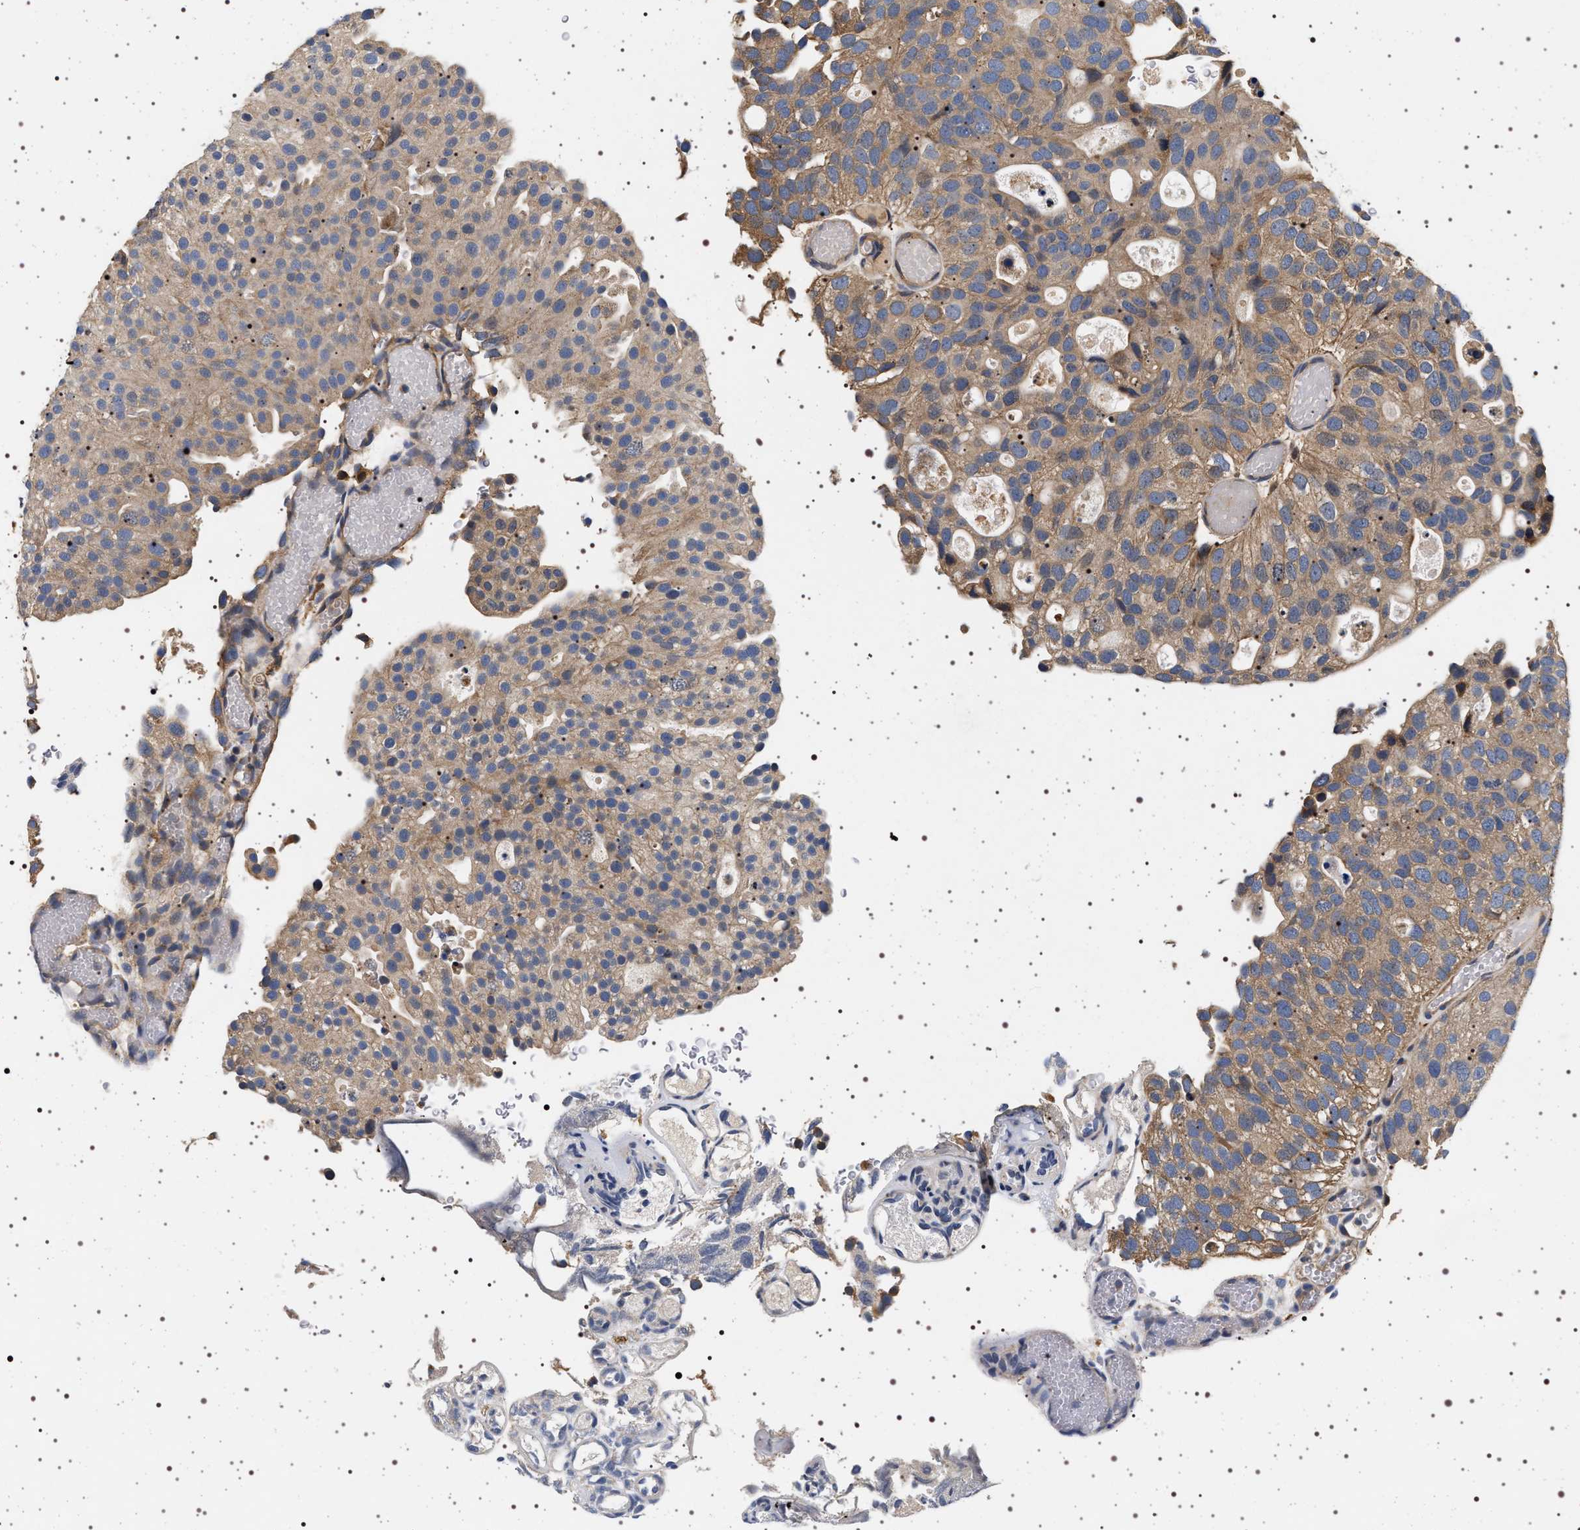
{"staining": {"intensity": "moderate", "quantity": ">75%", "location": "cytoplasmic/membranous"}, "tissue": "urothelial cancer", "cell_type": "Tumor cells", "image_type": "cancer", "snomed": [{"axis": "morphology", "description": "Urothelial carcinoma, Low grade"}, {"axis": "topography", "description": "Urinary bladder"}], "caption": "Immunohistochemistry image of human urothelial cancer stained for a protein (brown), which displays medium levels of moderate cytoplasmic/membranous positivity in approximately >75% of tumor cells.", "gene": "DCBLD2", "patient": {"sex": "male", "age": 78}}